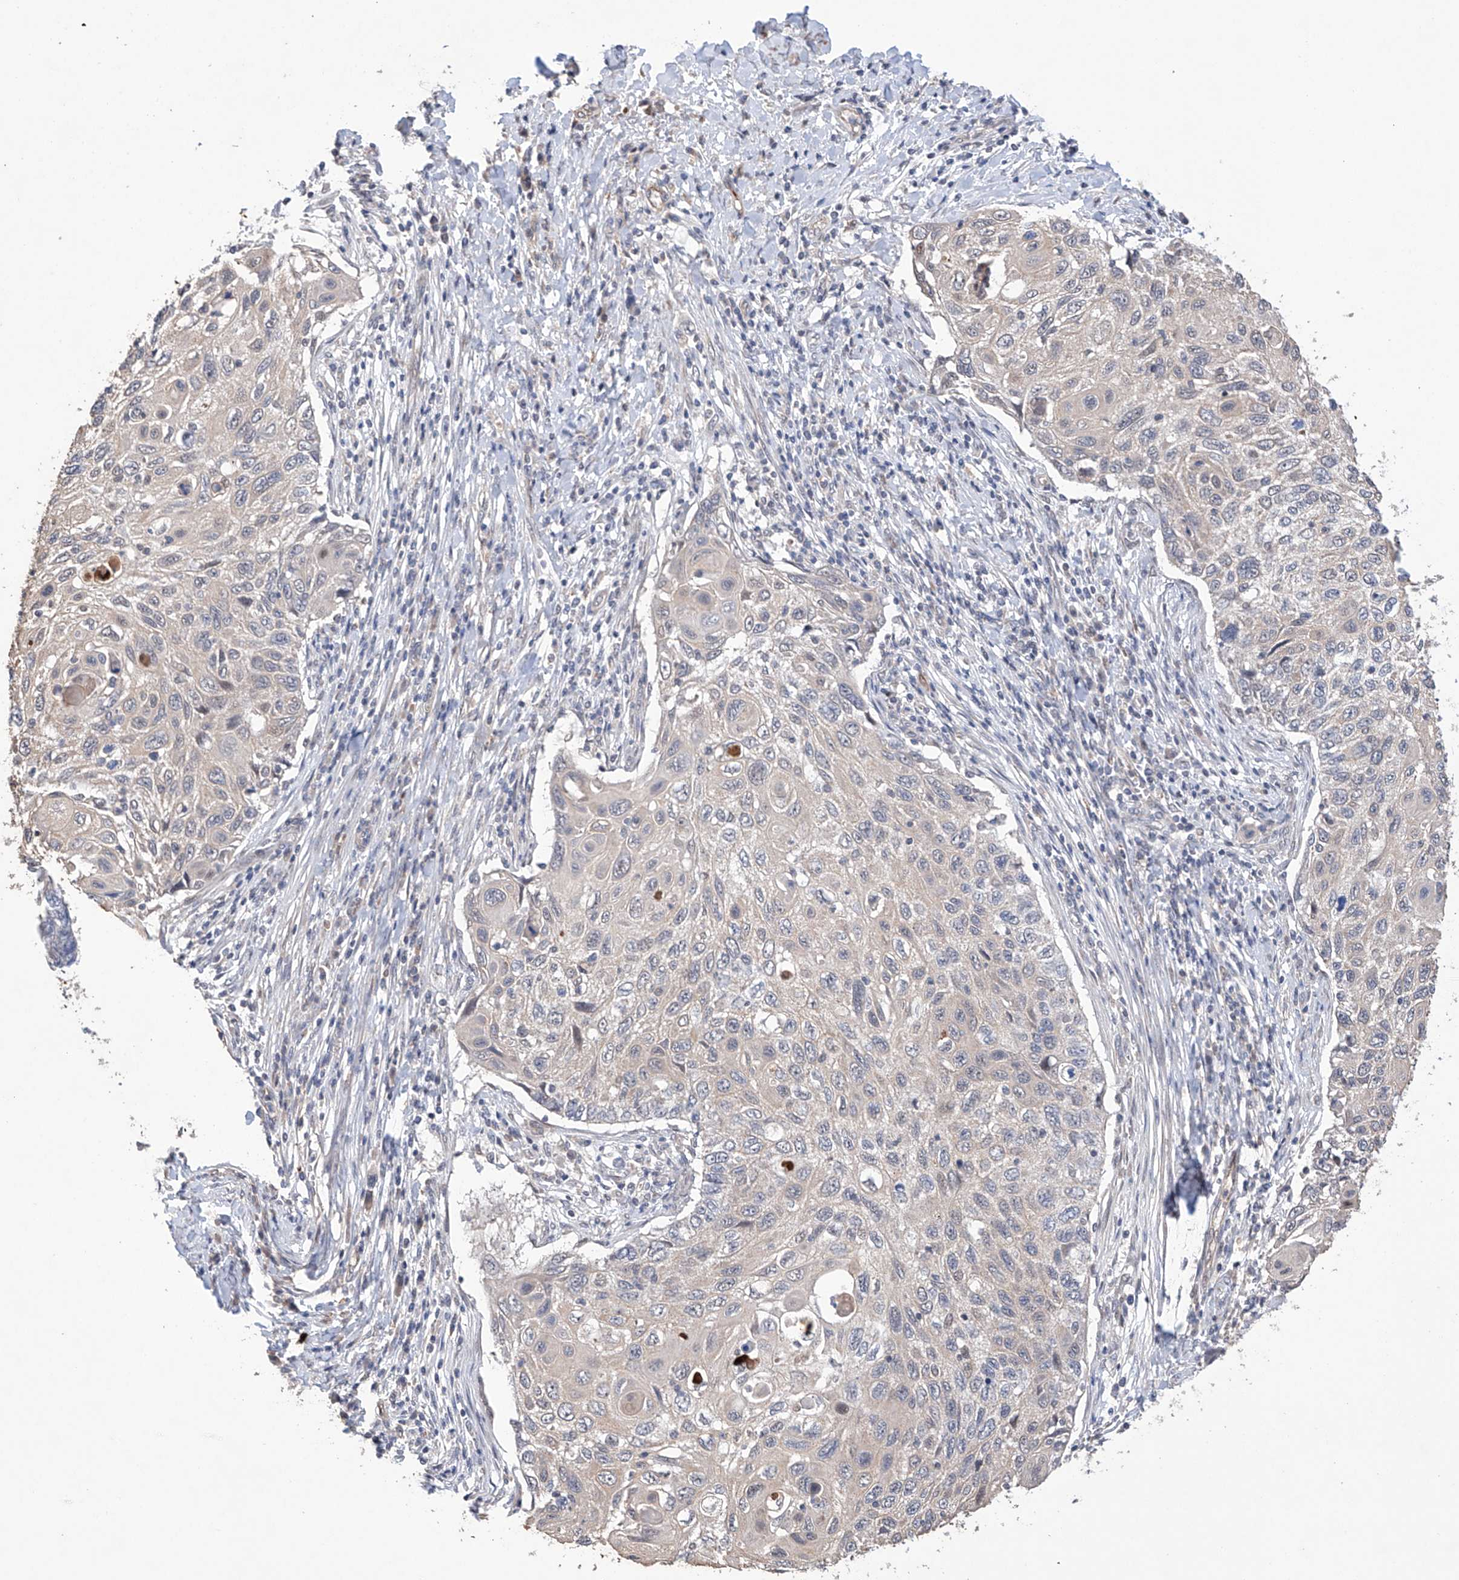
{"staining": {"intensity": "weak", "quantity": "<25%", "location": "cytoplasmic/membranous"}, "tissue": "cervical cancer", "cell_type": "Tumor cells", "image_type": "cancer", "snomed": [{"axis": "morphology", "description": "Squamous cell carcinoma, NOS"}, {"axis": "topography", "description": "Cervix"}], "caption": "Tumor cells are negative for protein expression in human cervical squamous cell carcinoma. (Brightfield microscopy of DAB (3,3'-diaminobenzidine) IHC at high magnification).", "gene": "AFG1L", "patient": {"sex": "female", "age": 70}}